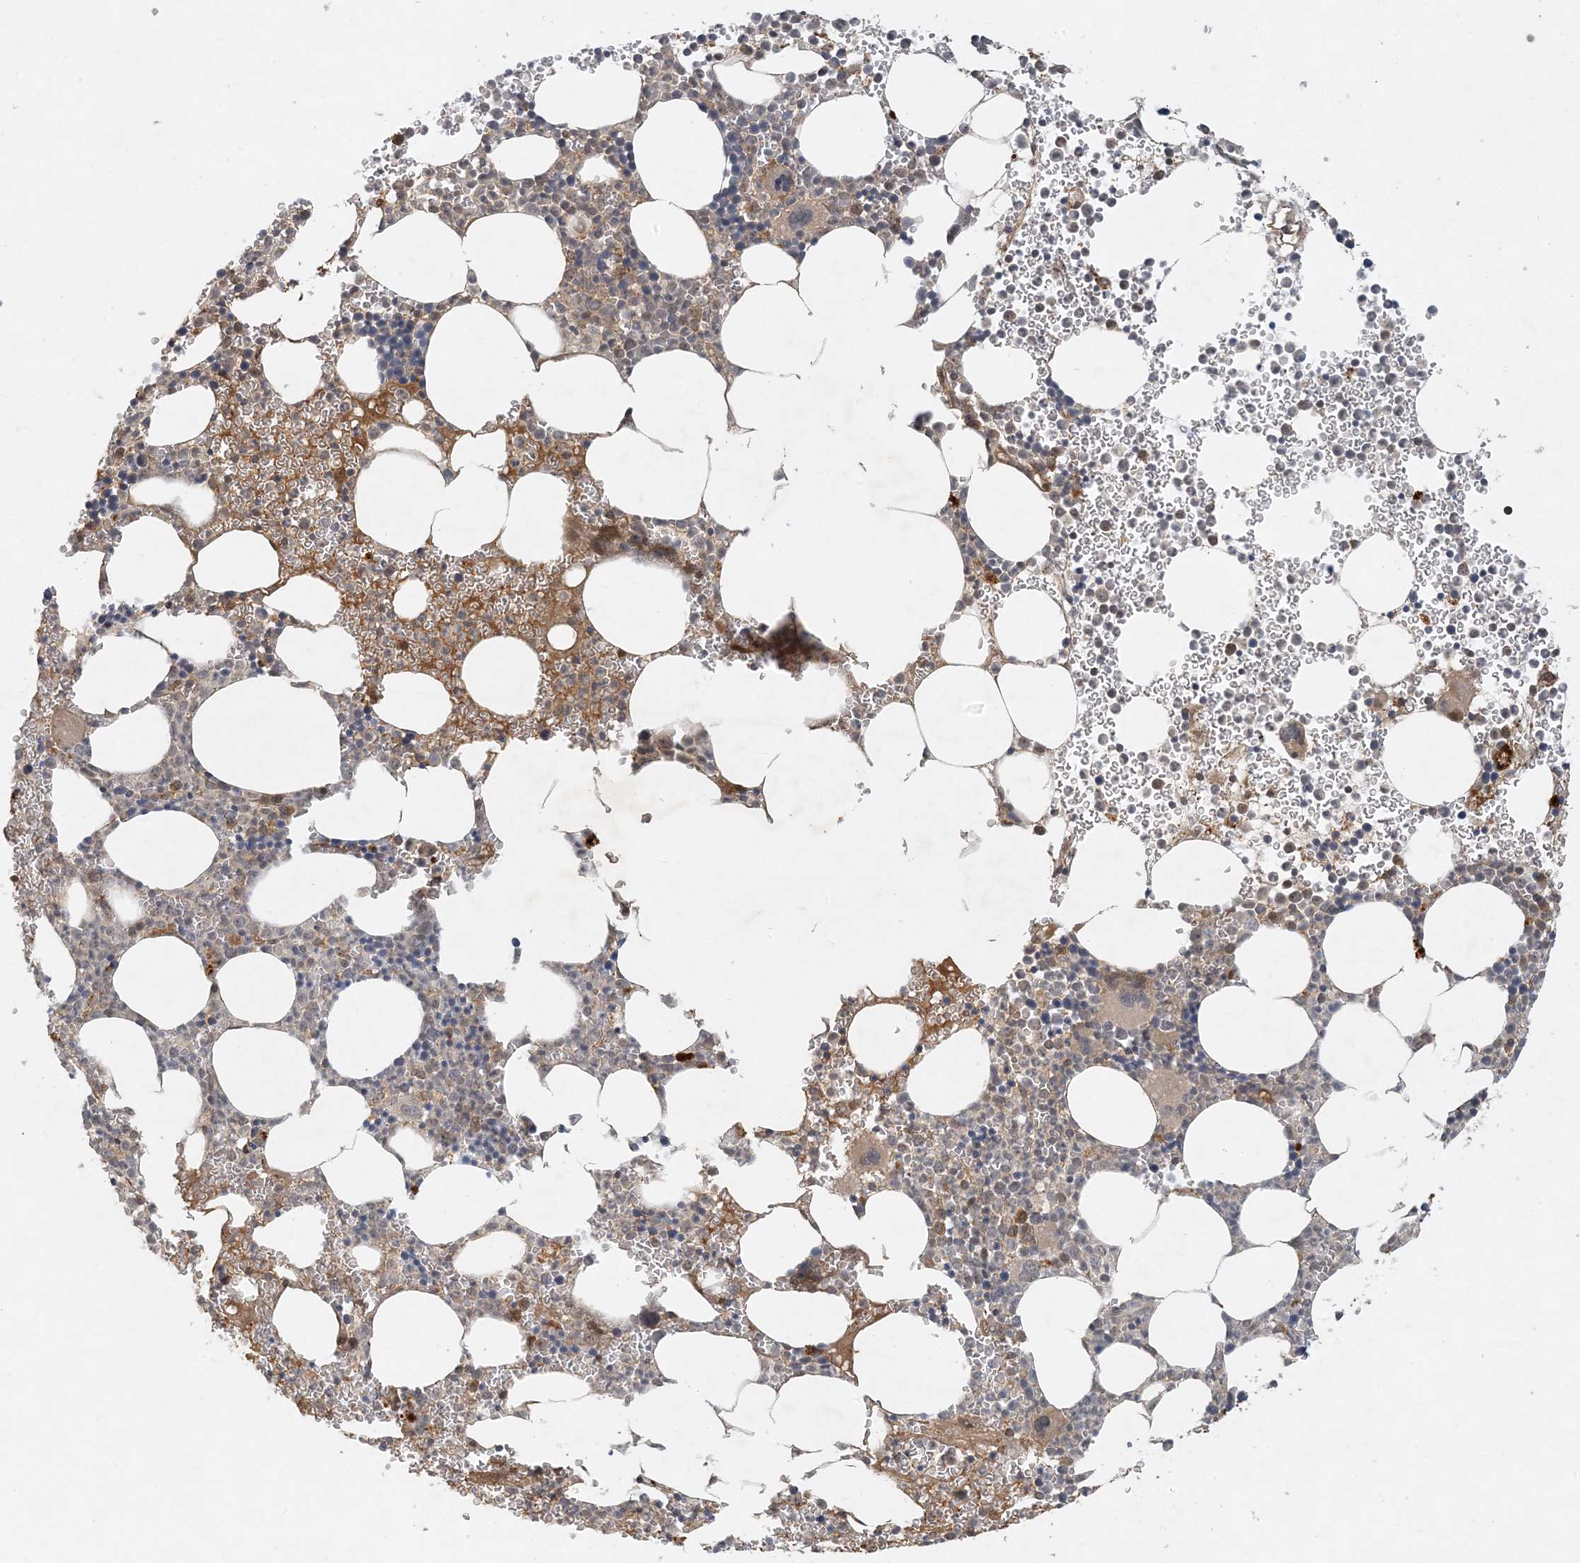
{"staining": {"intensity": "moderate", "quantity": "<25%", "location": "cytoplasmic/membranous"}, "tissue": "bone marrow", "cell_type": "Hematopoietic cells", "image_type": "normal", "snomed": [{"axis": "morphology", "description": "Normal tissue, NOS"}, {"axis": "topography", "description": "Bone marrow"}], "caption": "The photomicrograph shows immunohistochemical staining of benign bone marrow. There is moderate cytoplasmic/membranous positivity is seen in about <25% of hematopoietic cells. Nuclei are stained in blue.", "gene": "ZCCHC4", "patient": {"sex": "female", "age": 78}}